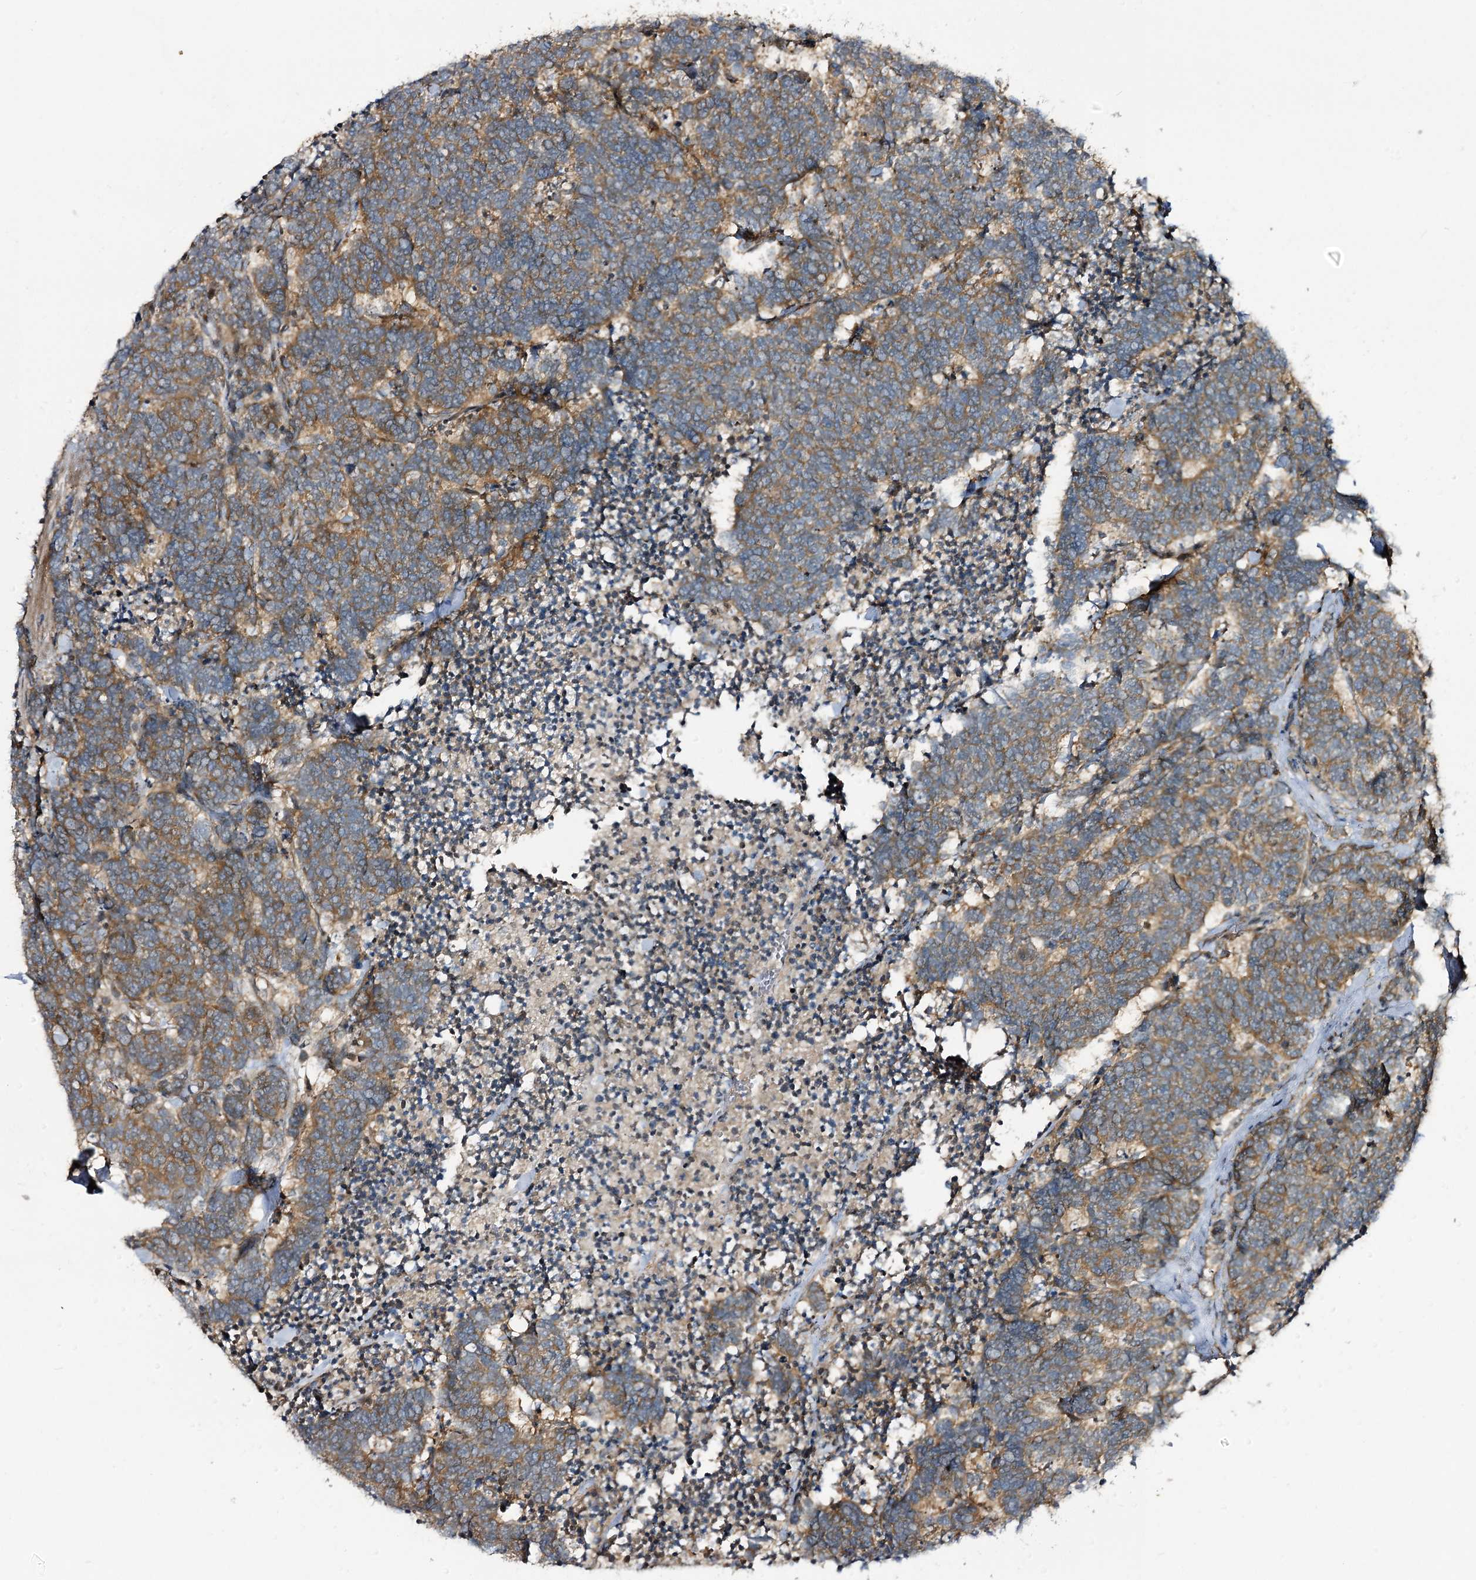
{"staining": {"intensity": "moderate", "quantity": ">75%", "location": "cytoplasmic/membranous"}, "tissue": "carcinoid", "cell_type": "Tumor cells", "image_type": "cancer", "snomed": [{"axis": "morphology", "description": "Carcinoma, NOS"}, {"axis": "morphology", "description": "Carcinoid, malignant, NOS"}, {"axis": "topography", "description": "Urinary bladder"}], "caption": "This photomicrograph displays IHC staining of human carcinoma, with medium moderate cytoplasmic/membranous staining in about >75% of tumor cells.", "gene": "C11orf80", "patient": {"sex": "male", "age": 57}}